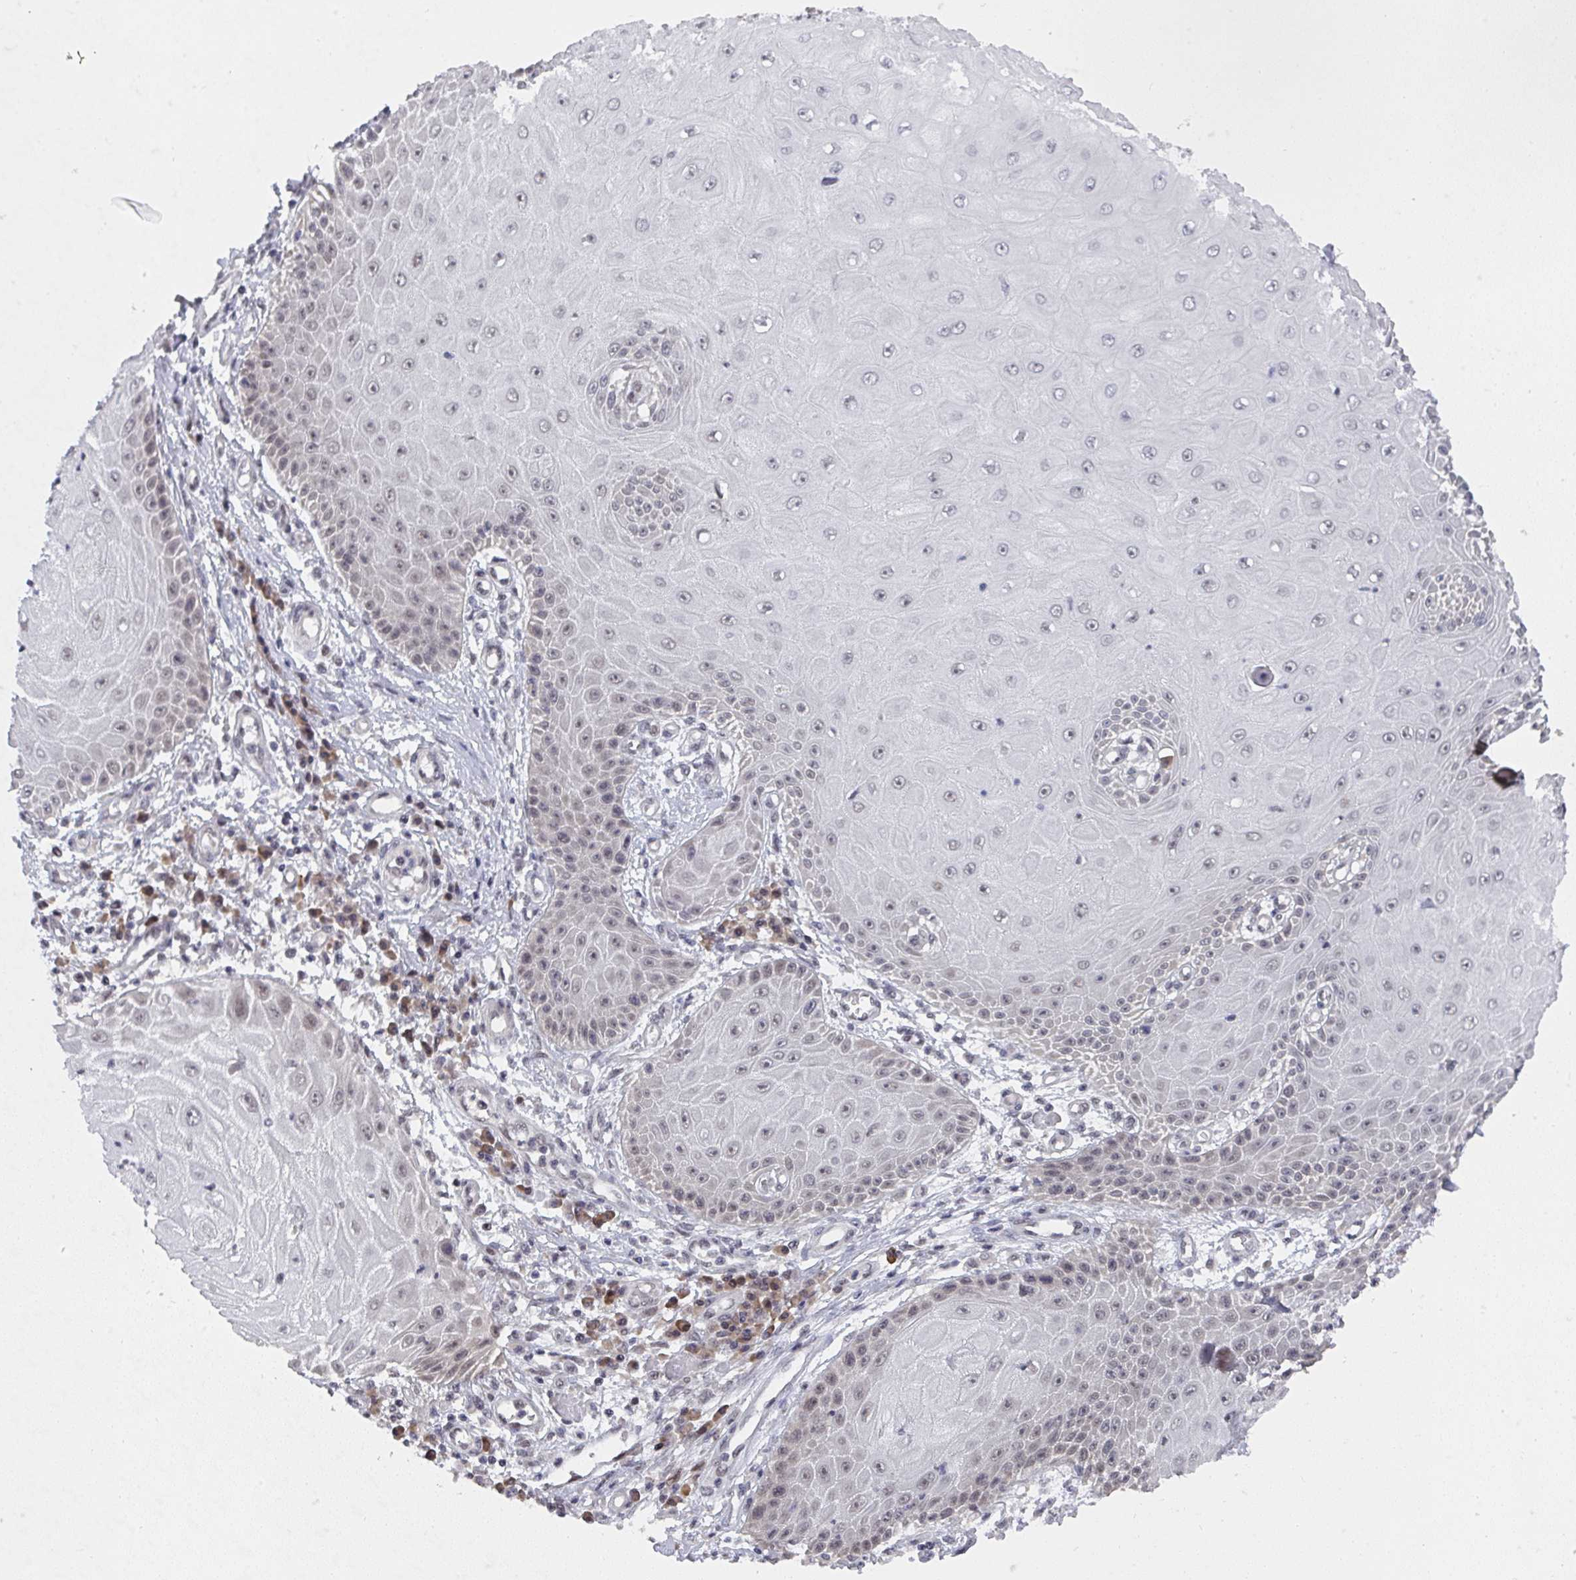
{"staining": {"intensity": "weak", "quantity": "25%-75%", "location": "nuclear"}, "tissue": "skin cancer", "cell_type": "Tumor cells", "image_type": "cancer", "snomed": [{"axis": "morphology", "description": "Squamous cell carcinoma, NOS"}, {"axis": "topography", "description": "Skin"}, {"axis": "topography", "description": "Vulva"}], "caption": "Brown immunohistochemical staining in squamous cell carcinoma (skin) shows weak nuclear positivity in approximately 25%-75% of tumor cells.", "gene": "JMJD1C", "patient": {"sex": "female", "age": 44}}